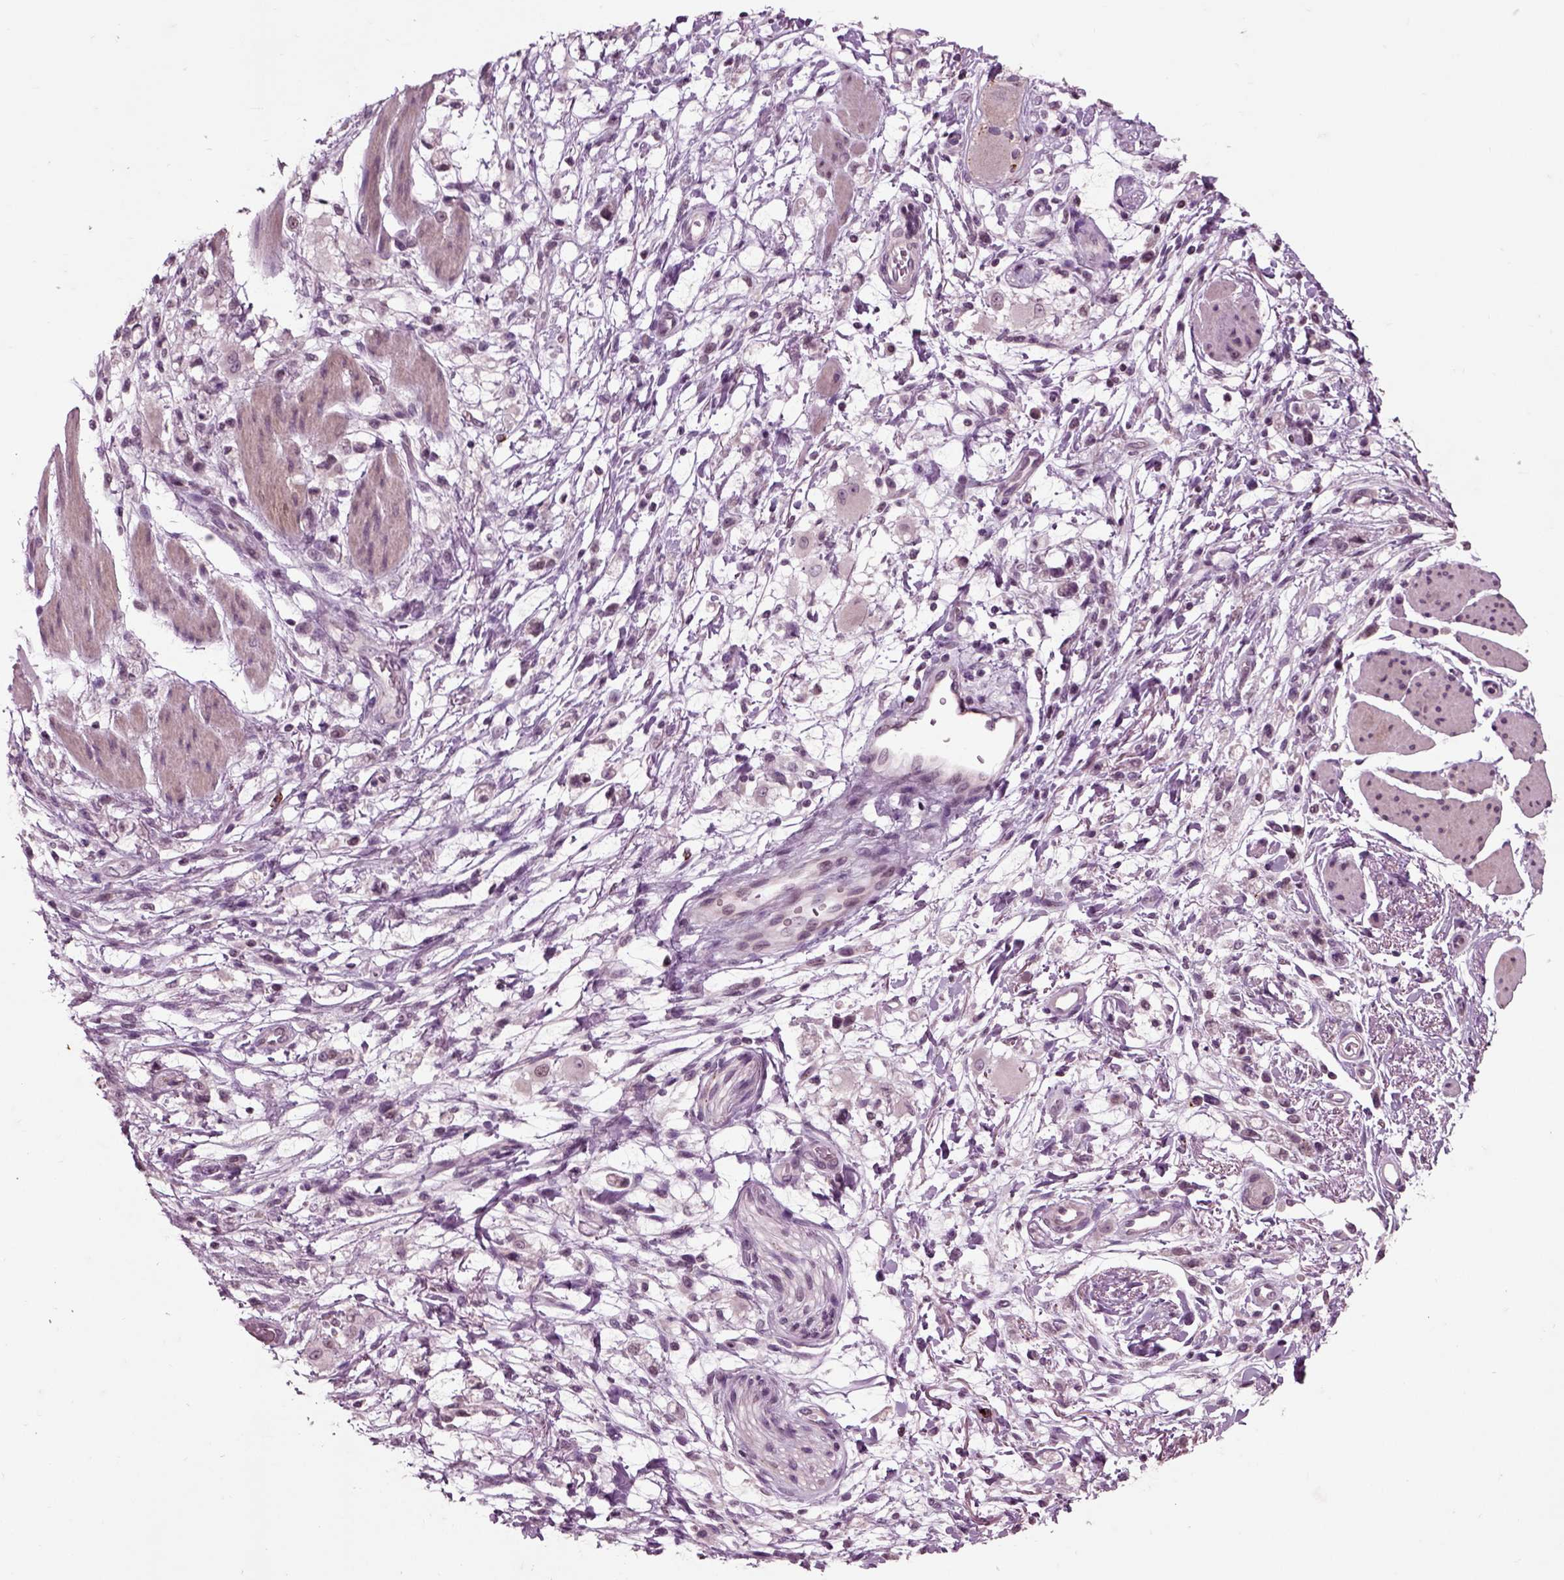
{"staining": {"intensity": "negative", "quantity": "none", "location": "none"}, "tissue": "stomach cancer", "cell_type": "Tumor cells", "image_type": "cancer", "snomed": [{"axis": "morphology", "description": "Adenocarcinoma, NOS"}, {"axis": "topography", "description": "Stomach"}], "caption": "Immunohistochemical staining of stomach cancer reveals no significant expression in tumor cells.", "gene": "CHGB", "patient": {"sex": "female", "age": 60}}